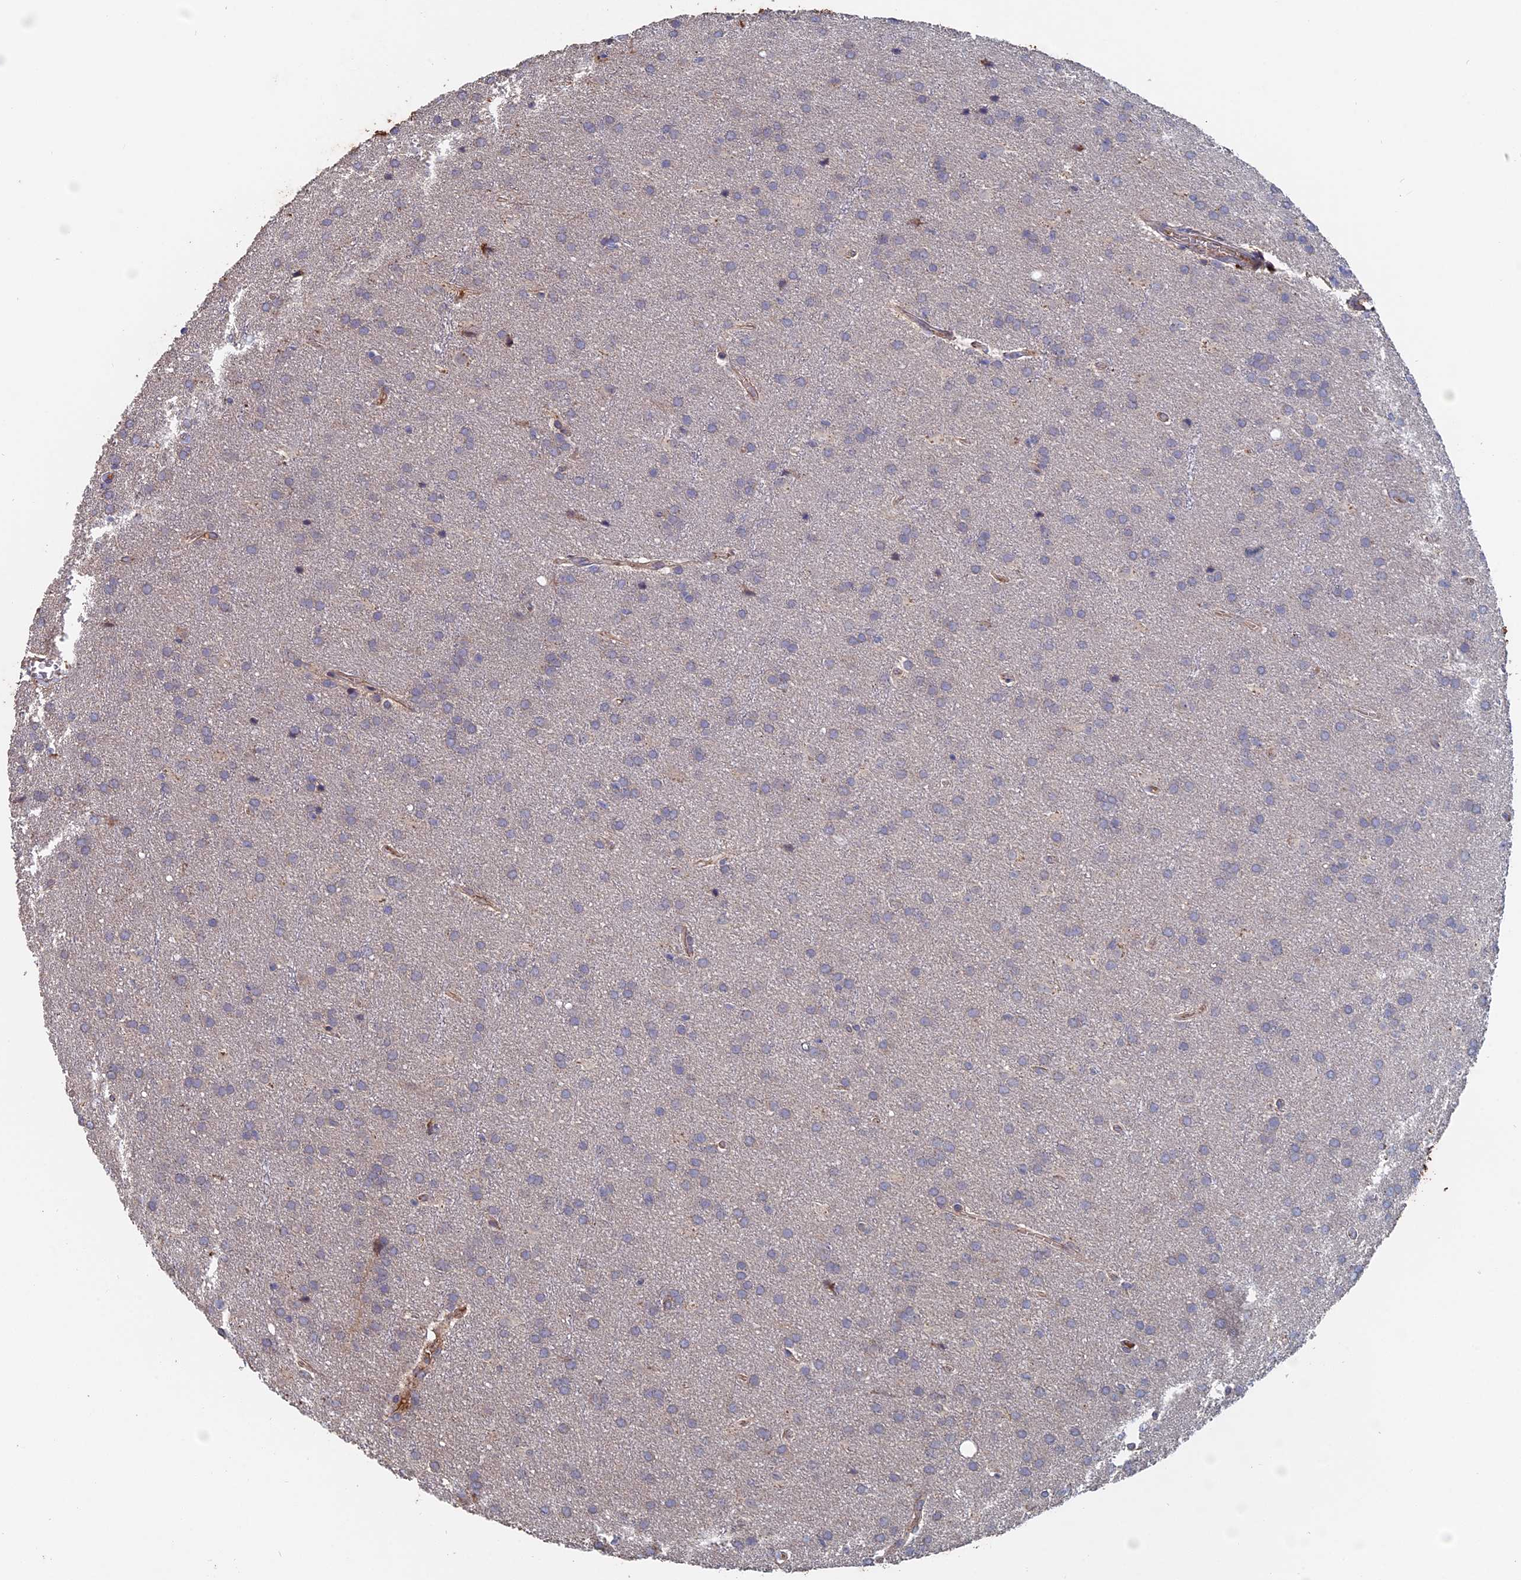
{"staining": {"intensity": "negative", "quantity": "none", "location": "none"}, "tissue": "glioma", "cell_type": "Tumor cells", "image_type": "cancer", "snomed": [{"axis": "morphology", "description": "Glioma, malignant, Low grade"}, {"axis": "topography", "description": "Brain"}], "caption": "This is a image of immunohistochemistry (IHC) staining of glioma, which shows no staining in tumor cells.", "gene": "SLC33A1", "patient": {"sex": "female", "age": 32}}